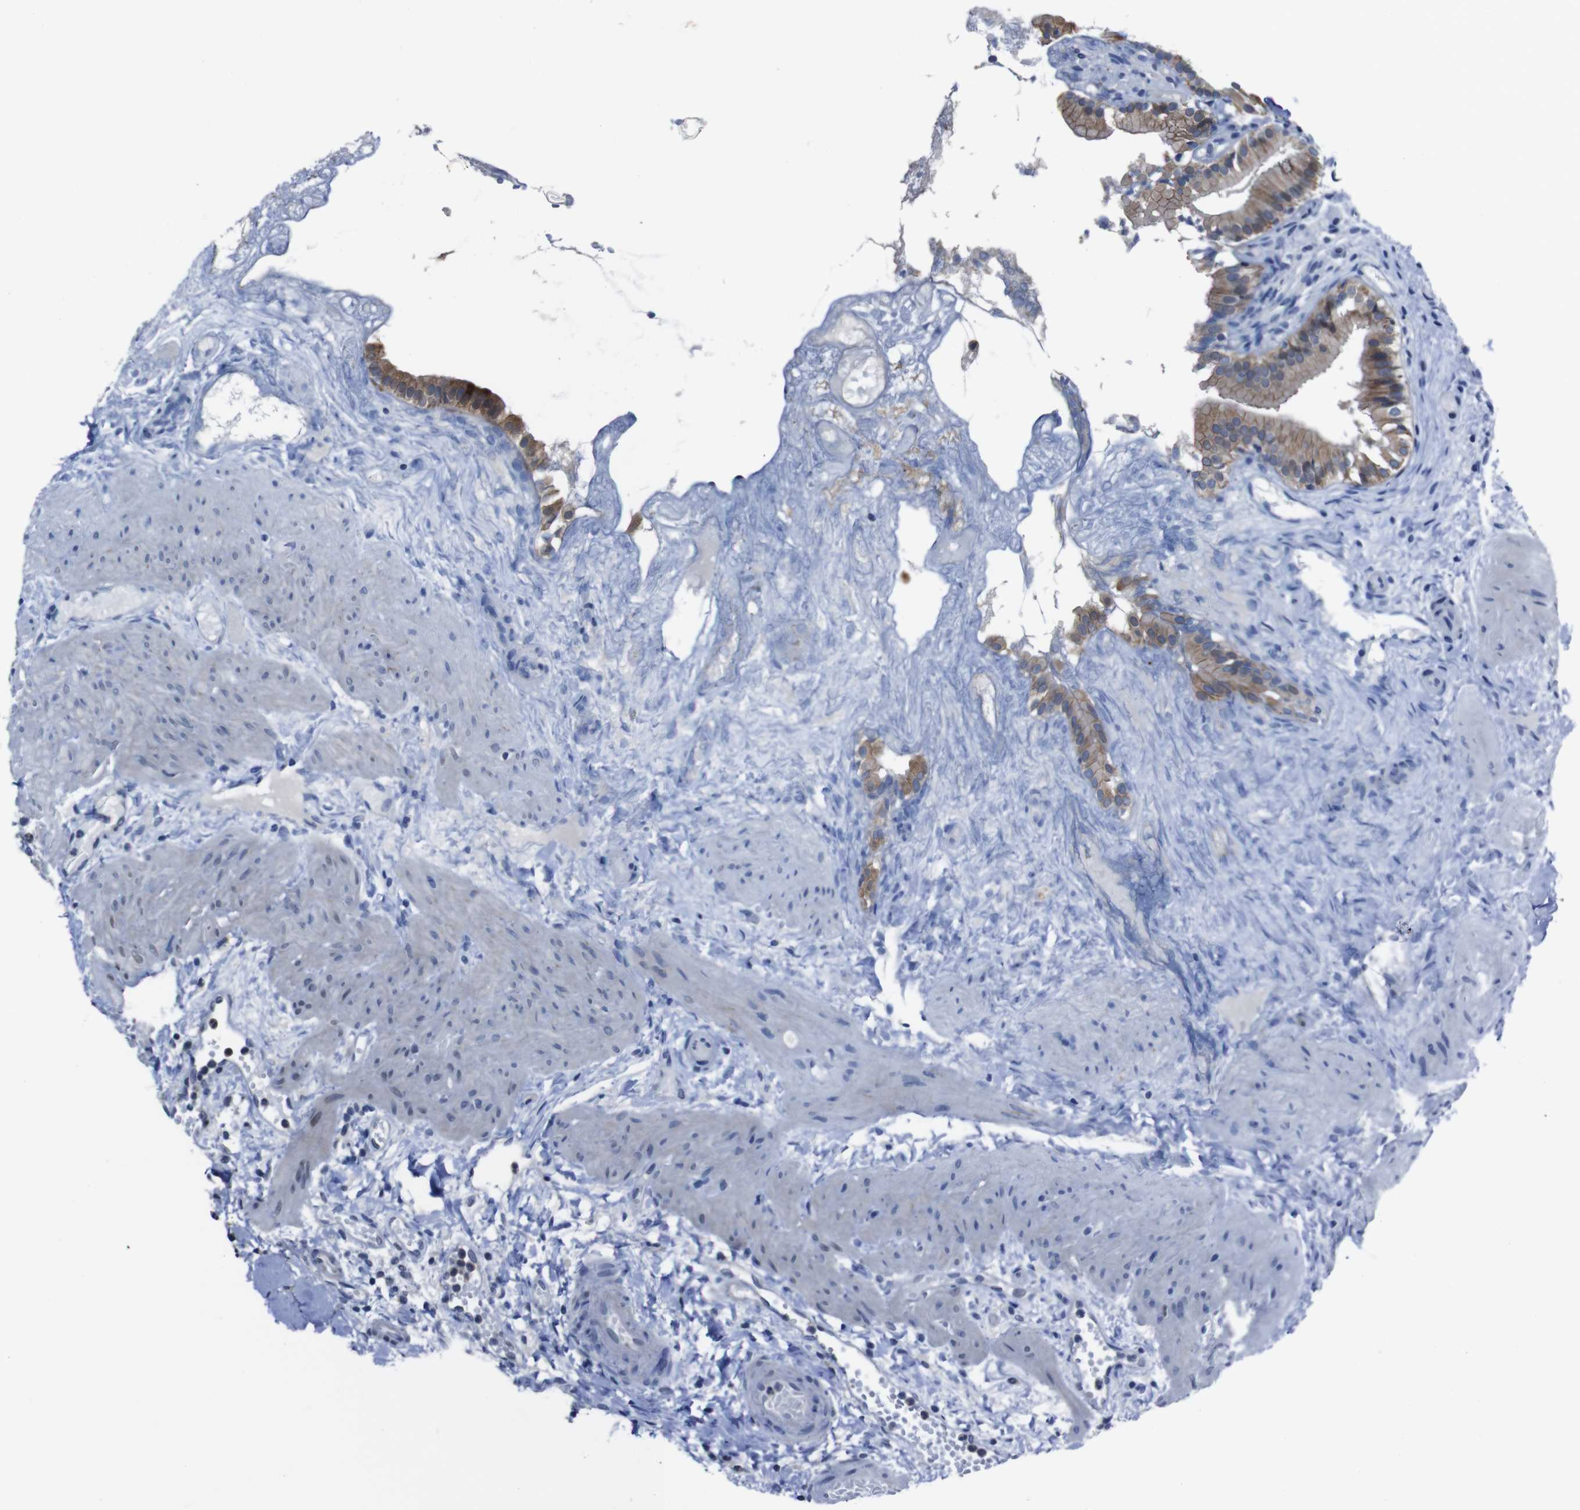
{"staining": {"intensity": "moderate", "quantity": ">75%", "location": "cytoplasmic/membranous"}, "tissue": "gallbladder", "cell_type": "Glandular cells", "image_type": "normal", "snomed": [{"axis": "morphology", "description": "Normal tissue, NOS"}, {"axis": "topography", "description": "Gallbladder"}], "caption": "IHC image of unremarkable human gallbladder stained for a protein (brown), which displays medium levels of moderate cytoplasmic/membranous positivity in approximately >75% of glandular cells.", "gene": "SEMA4B", "patient": {"sex": "female", "age": 26}}